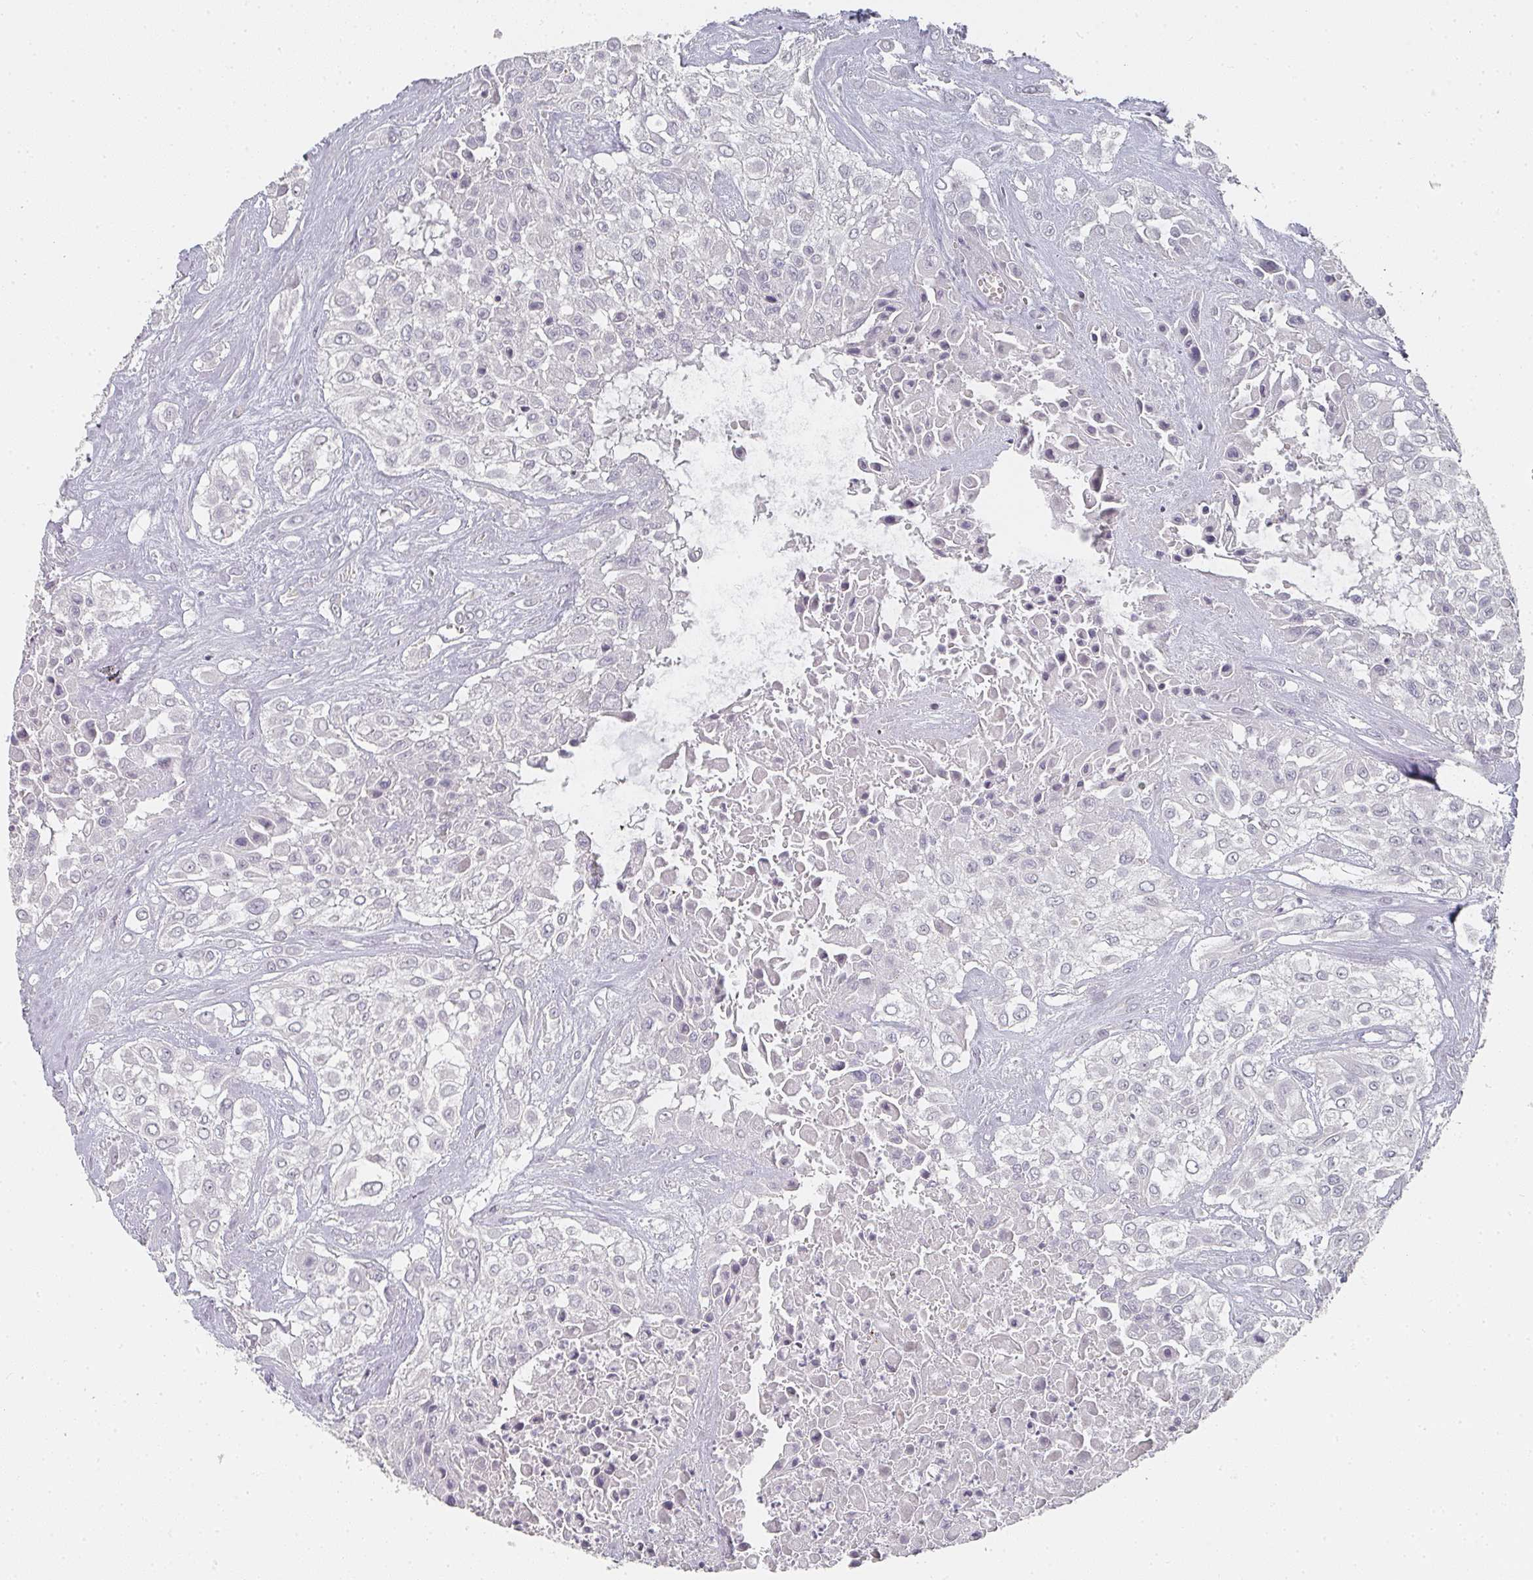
{"staining": {"intensity": "negative", "quantity": "none", "location": "none"}, "tissue": "urothelial cancer", "cell_type": "Tumor cells", "image_type": "cancer", "snomed": [{"axis": "morphology", "description": "Urothelial carcinoma, High grade"}, {"axis": "topography", "description": "Urinary bladder"}], "caption": "IHC micrograph of neoplastic tissue: human urothelial cancer stained with DAB (3,3'-diaminobenzidine) demonstrates no significant protein positivity in tumor cells.", "gene": "SHISA2", "patient": {"sex": "male", "age": 67}}